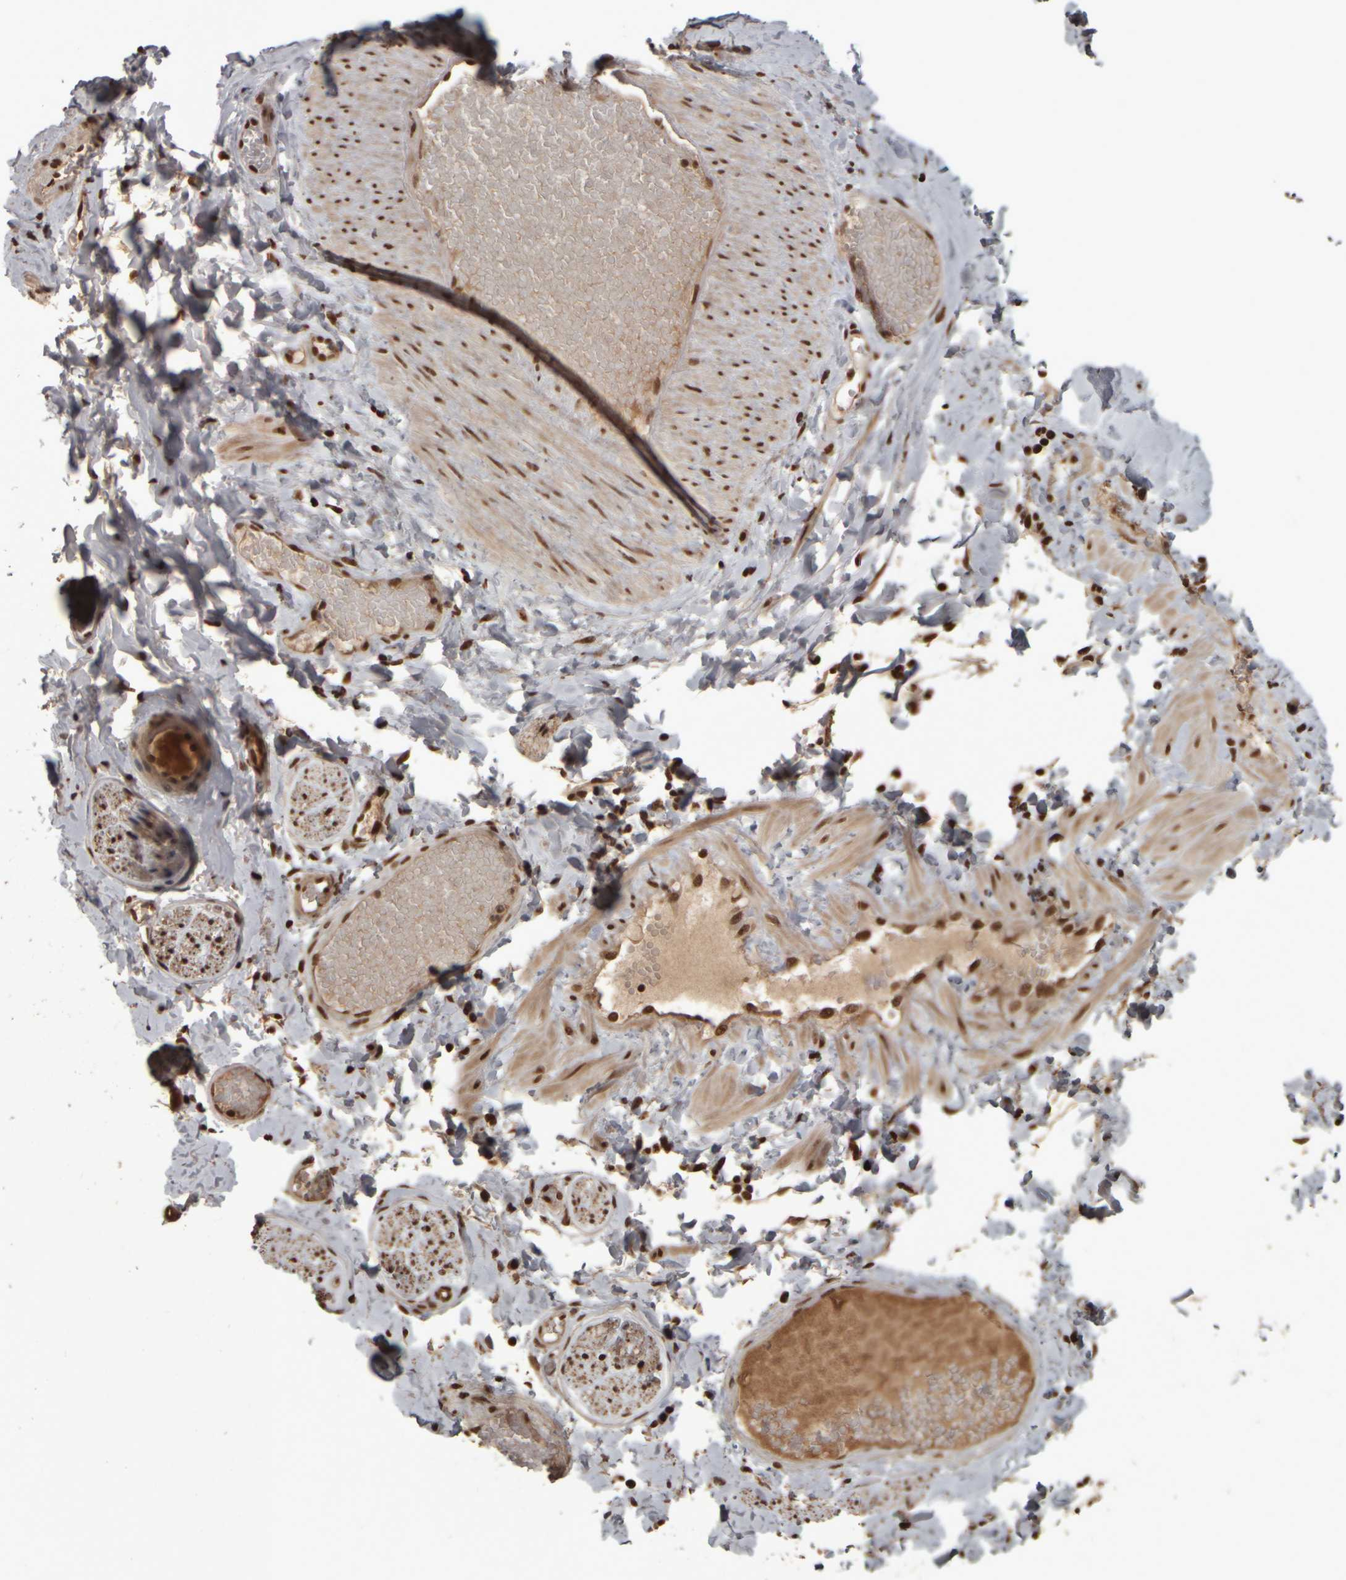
{"staining": {"intensity": "strong", "quantity": ">75%", "location": "nuclear"}, "tissue": "adipose tissue", "cell_type": "Adipocytes", "image_type": "normal", "snomed": [{"axis": "morphology", "description": "Normal tissue, NOS"}, {"axis": "topography", "description": "Adipose tissue"}, {"axis": "topography", "description": "Vascular tissue"}, {"axis": "topography", "description": "Peripheral nerve tissue"}], "caption": "Unremarkable adipose tissue reveals strong nuclear positivity in approximately >75% of adipocytes.", "gene": "ZFHX4", "patient": {"sex": "male", "age": 25}}